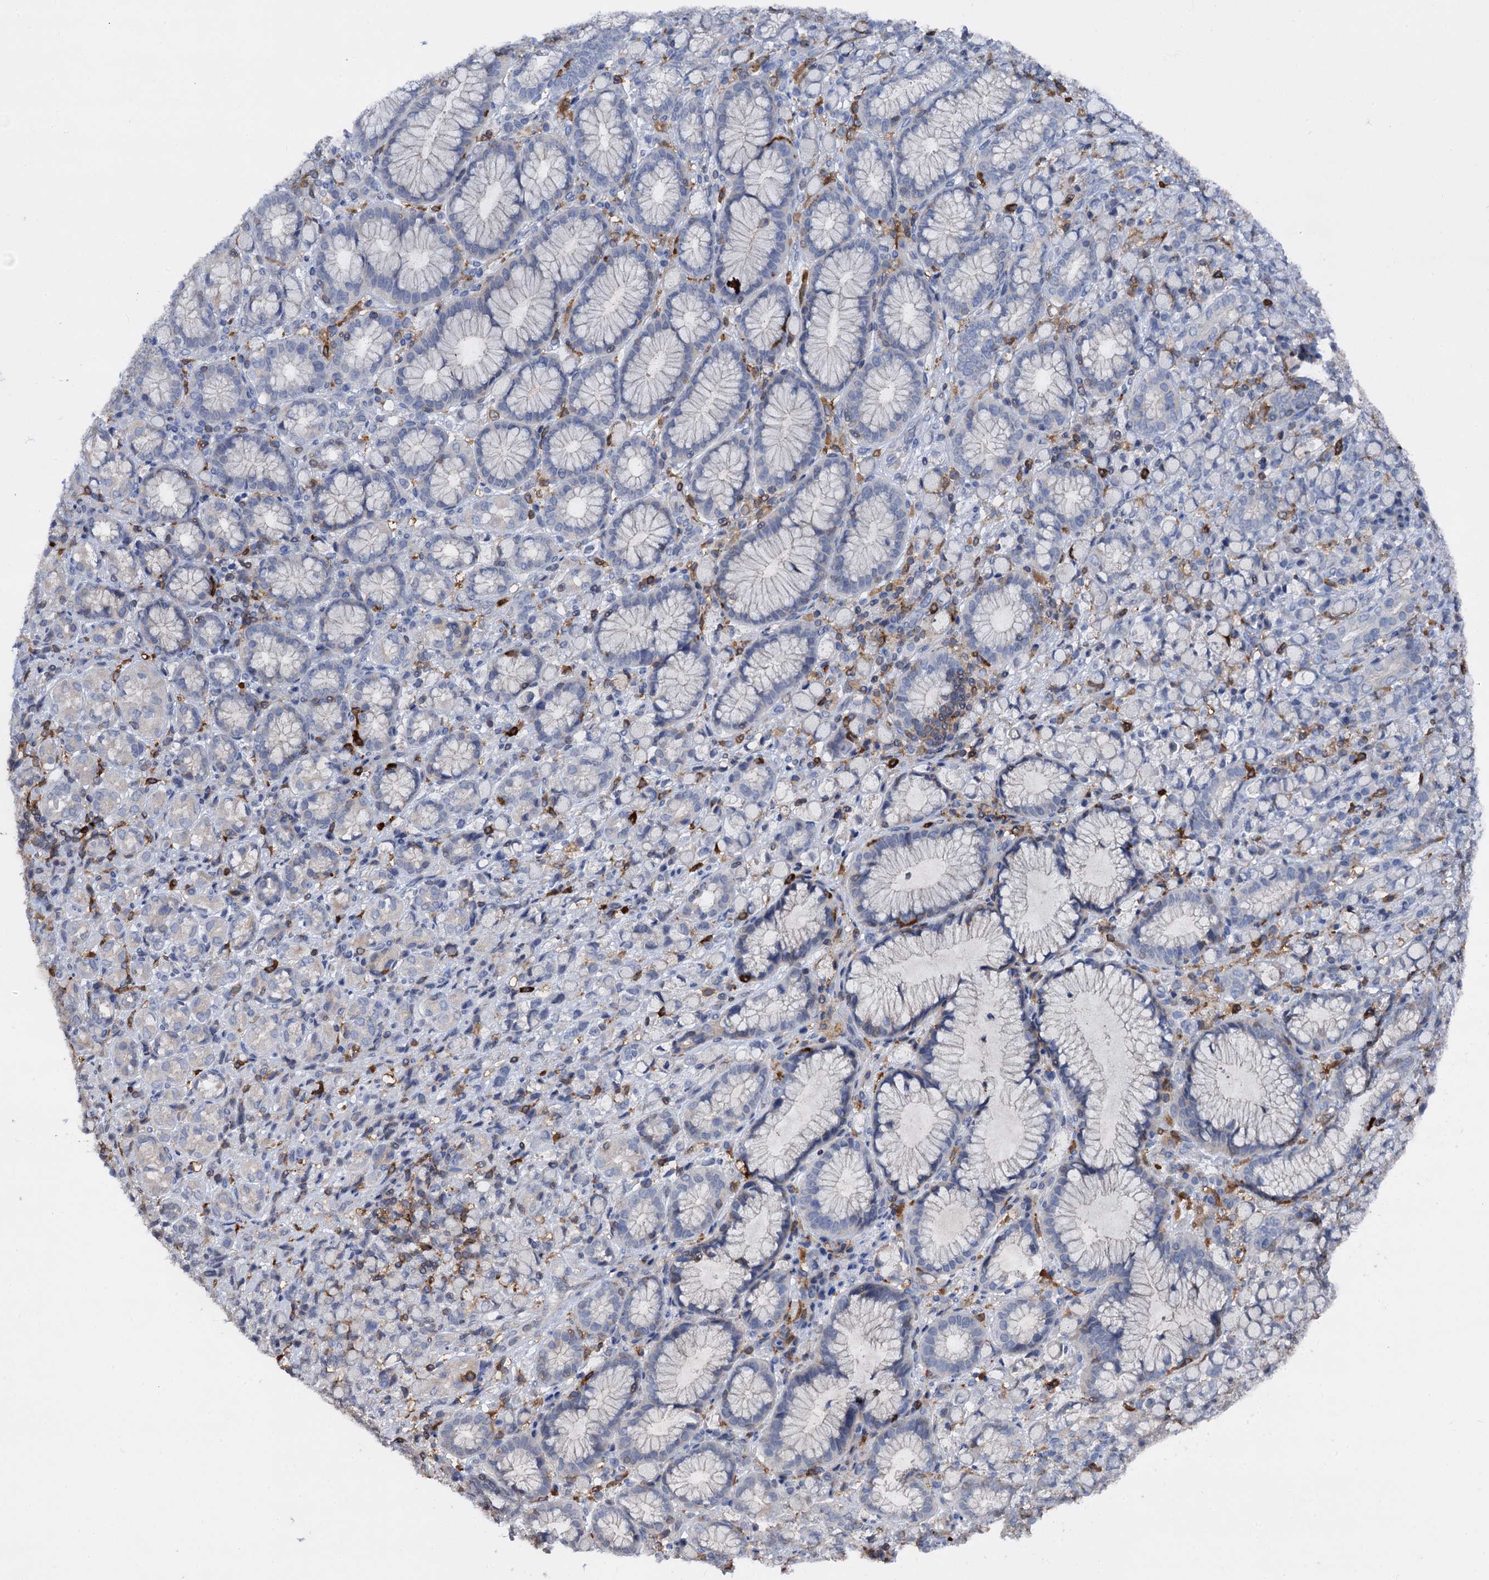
{"staining": {"intensity": "negative", "quantity": "none", "location": "none"}, "tissue": "stomach cancer", "cell_type": "Tumor cells", "image_type": "cancer", "snomed": [{"axis": "morphology", "description": "Adenocarcinoma, NOS"}, {"axis": "topography", "description": "Stomach"}], "caption": "IHC micrograph of stomach adenocarcinoma stained for a protein (brown), which reveals no staining in tumor cells.", "gene": "RHOG", "patient": {"sex": "female", "age": 79}}